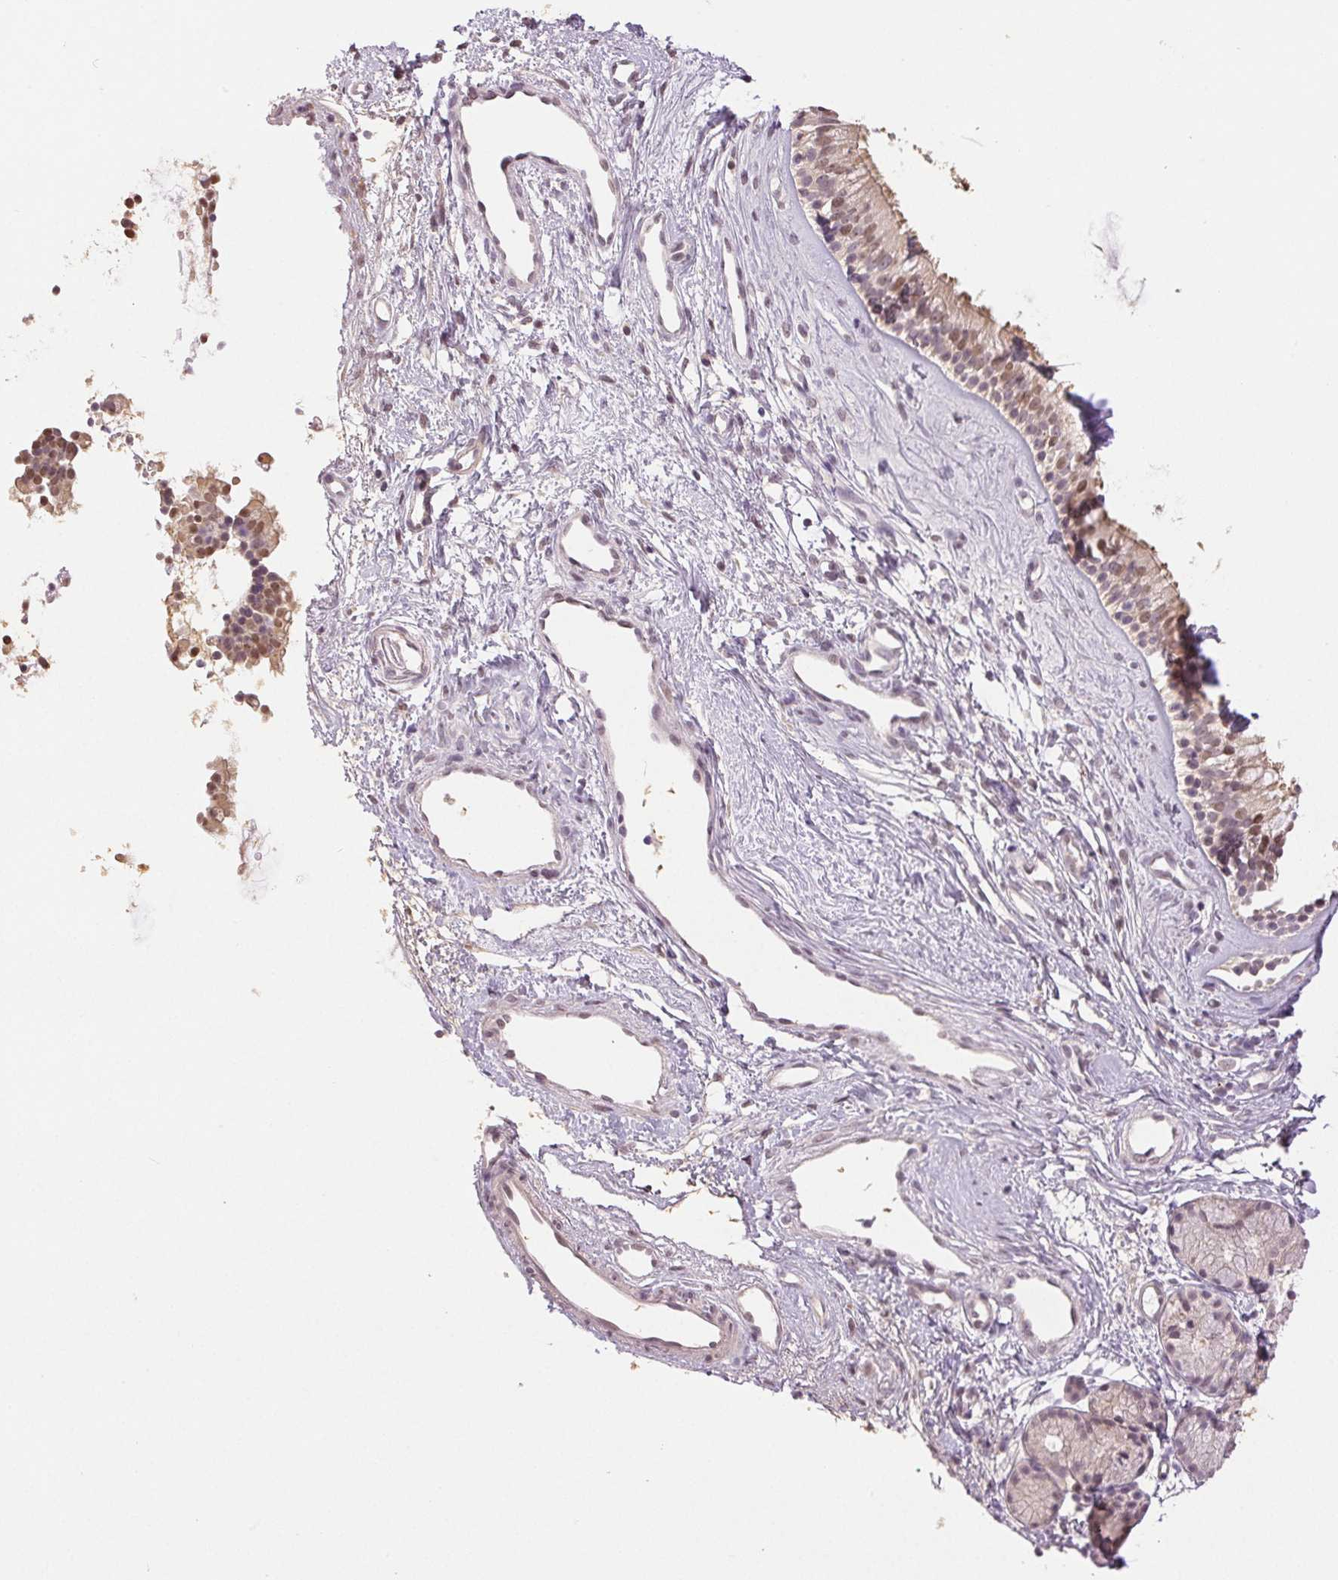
{"staining": {"intensity": "moderate", "quantity": ">75%", "location": "cytoplasmic/membranous,nuclear"}, "tissue": "nasopharynx", "cell_type": "Respiratory epithelial cells", "image_type": "normal", "snomed": [{"axis": "morphology", "description": "Normal tissue, NOS"}, {"axis": "topography", "description": "Nasopharynx"}], "caption": "High-power microscopy captured an immunohistochemistry image of normal nasopharynx, revealing moderate cytoplasmic/membranous,nuclear expression in about >75% of respiratory epithelial cells. (DAB IHC with brightfield microscopy, high magnification).", "gene": "PLCB1", "patient": {"sex": "male", "age": 58}}